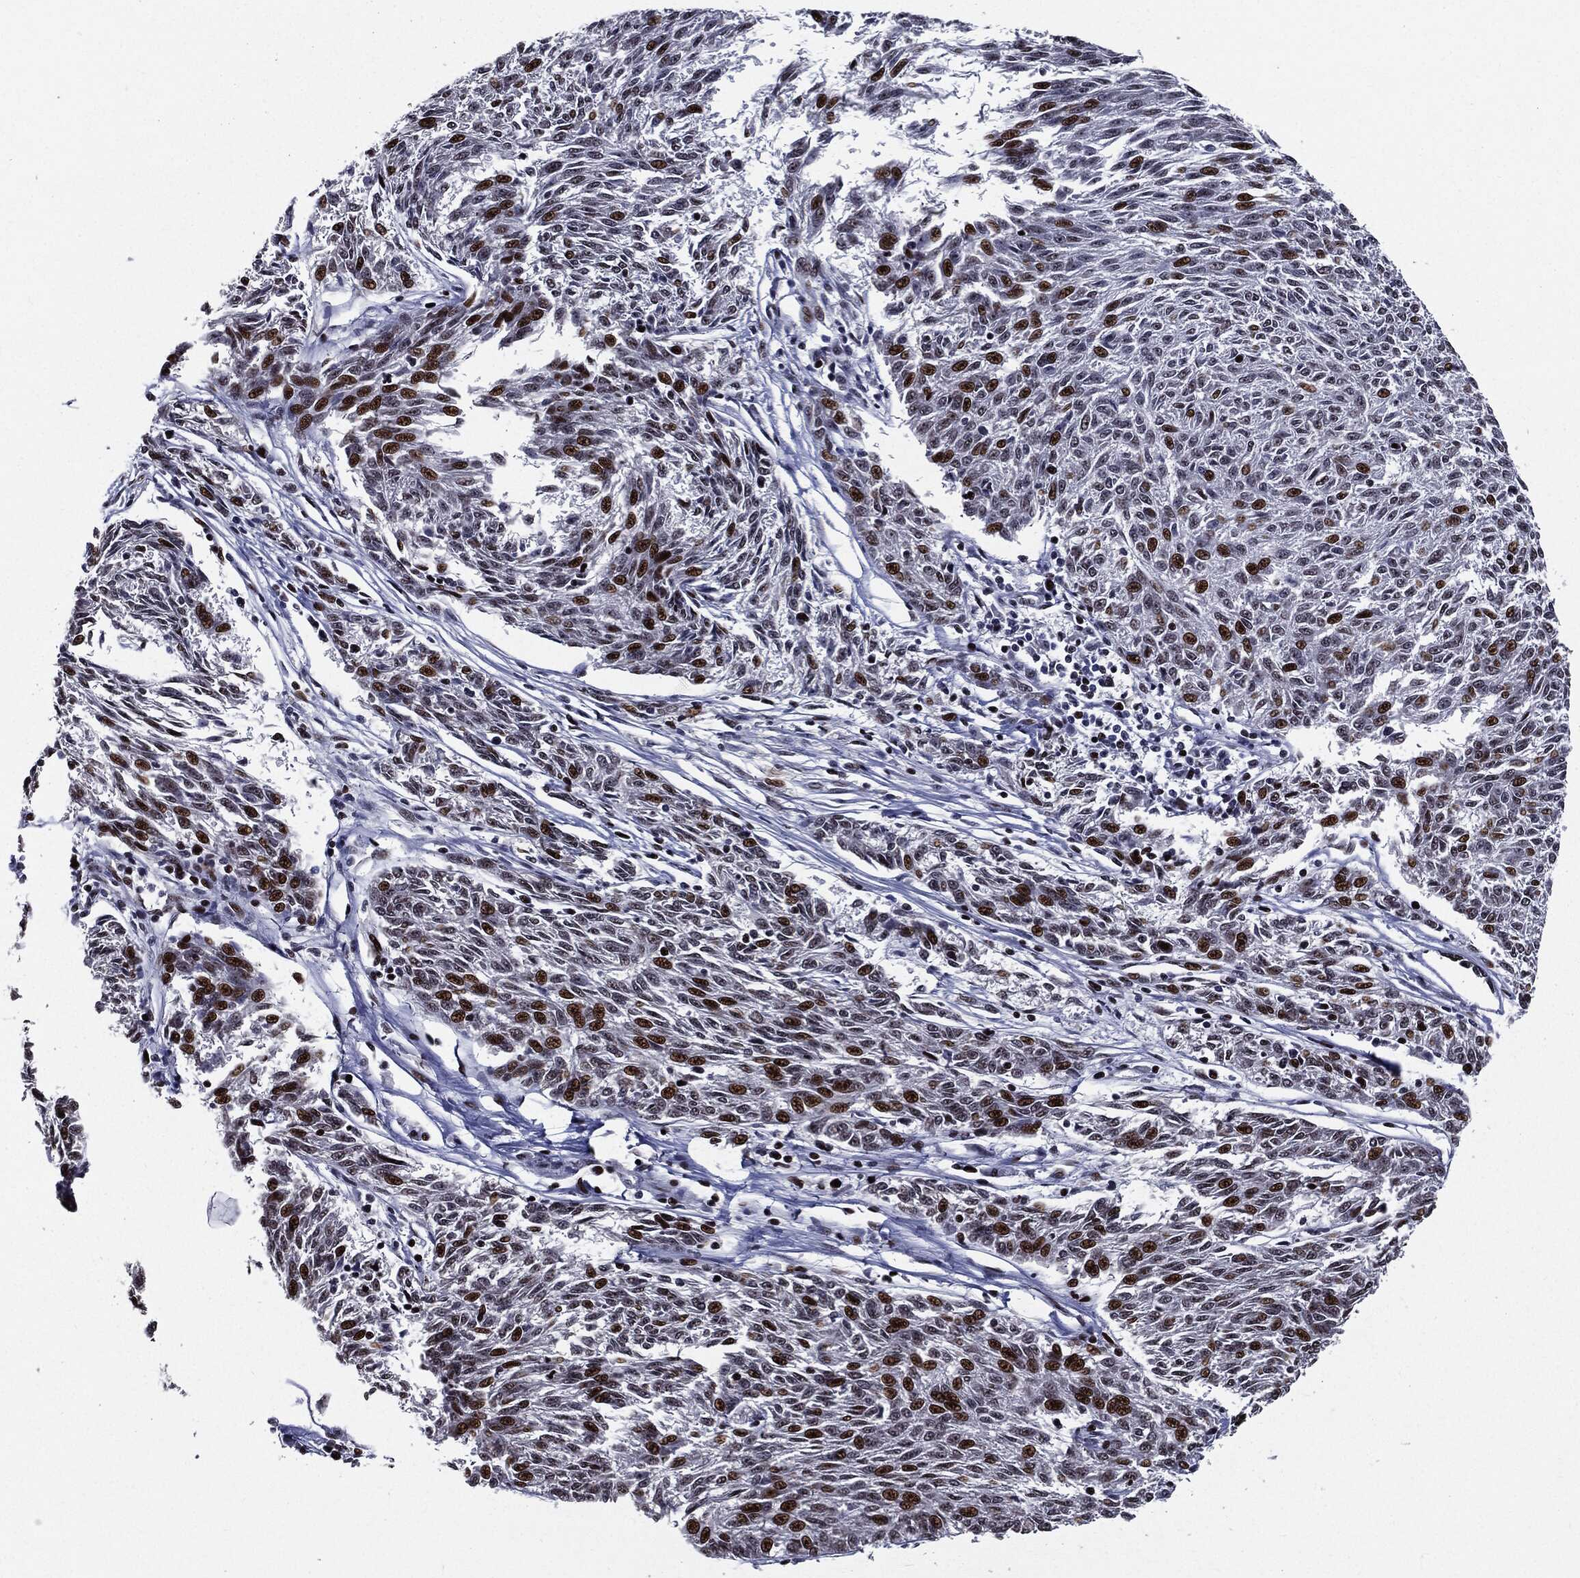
{"staining": {"intensity": "strong", "quantity": "<25%", "location": "nuclear"}, "tissue": "melanoma", "cell_type": "Tumor cells", "image_type": "cancer", "snomed": [{"axis": "morphology", "description": "Malignant melanoma, NOS"}, {"axis": "topography", "description": "Skin"}], "caption": "IHC staining of melanoma, which demonstrates medium levels of strong nuclear expression in about <25% of tumor cells indicating strong nuclear protein positivity. The staining was performed using DAB (brown) for protein detection and nuclei were counterstained in hematoxylin (blue).", "gene": "ZFP91", "patient": {"sex": "female", "age": 72}}